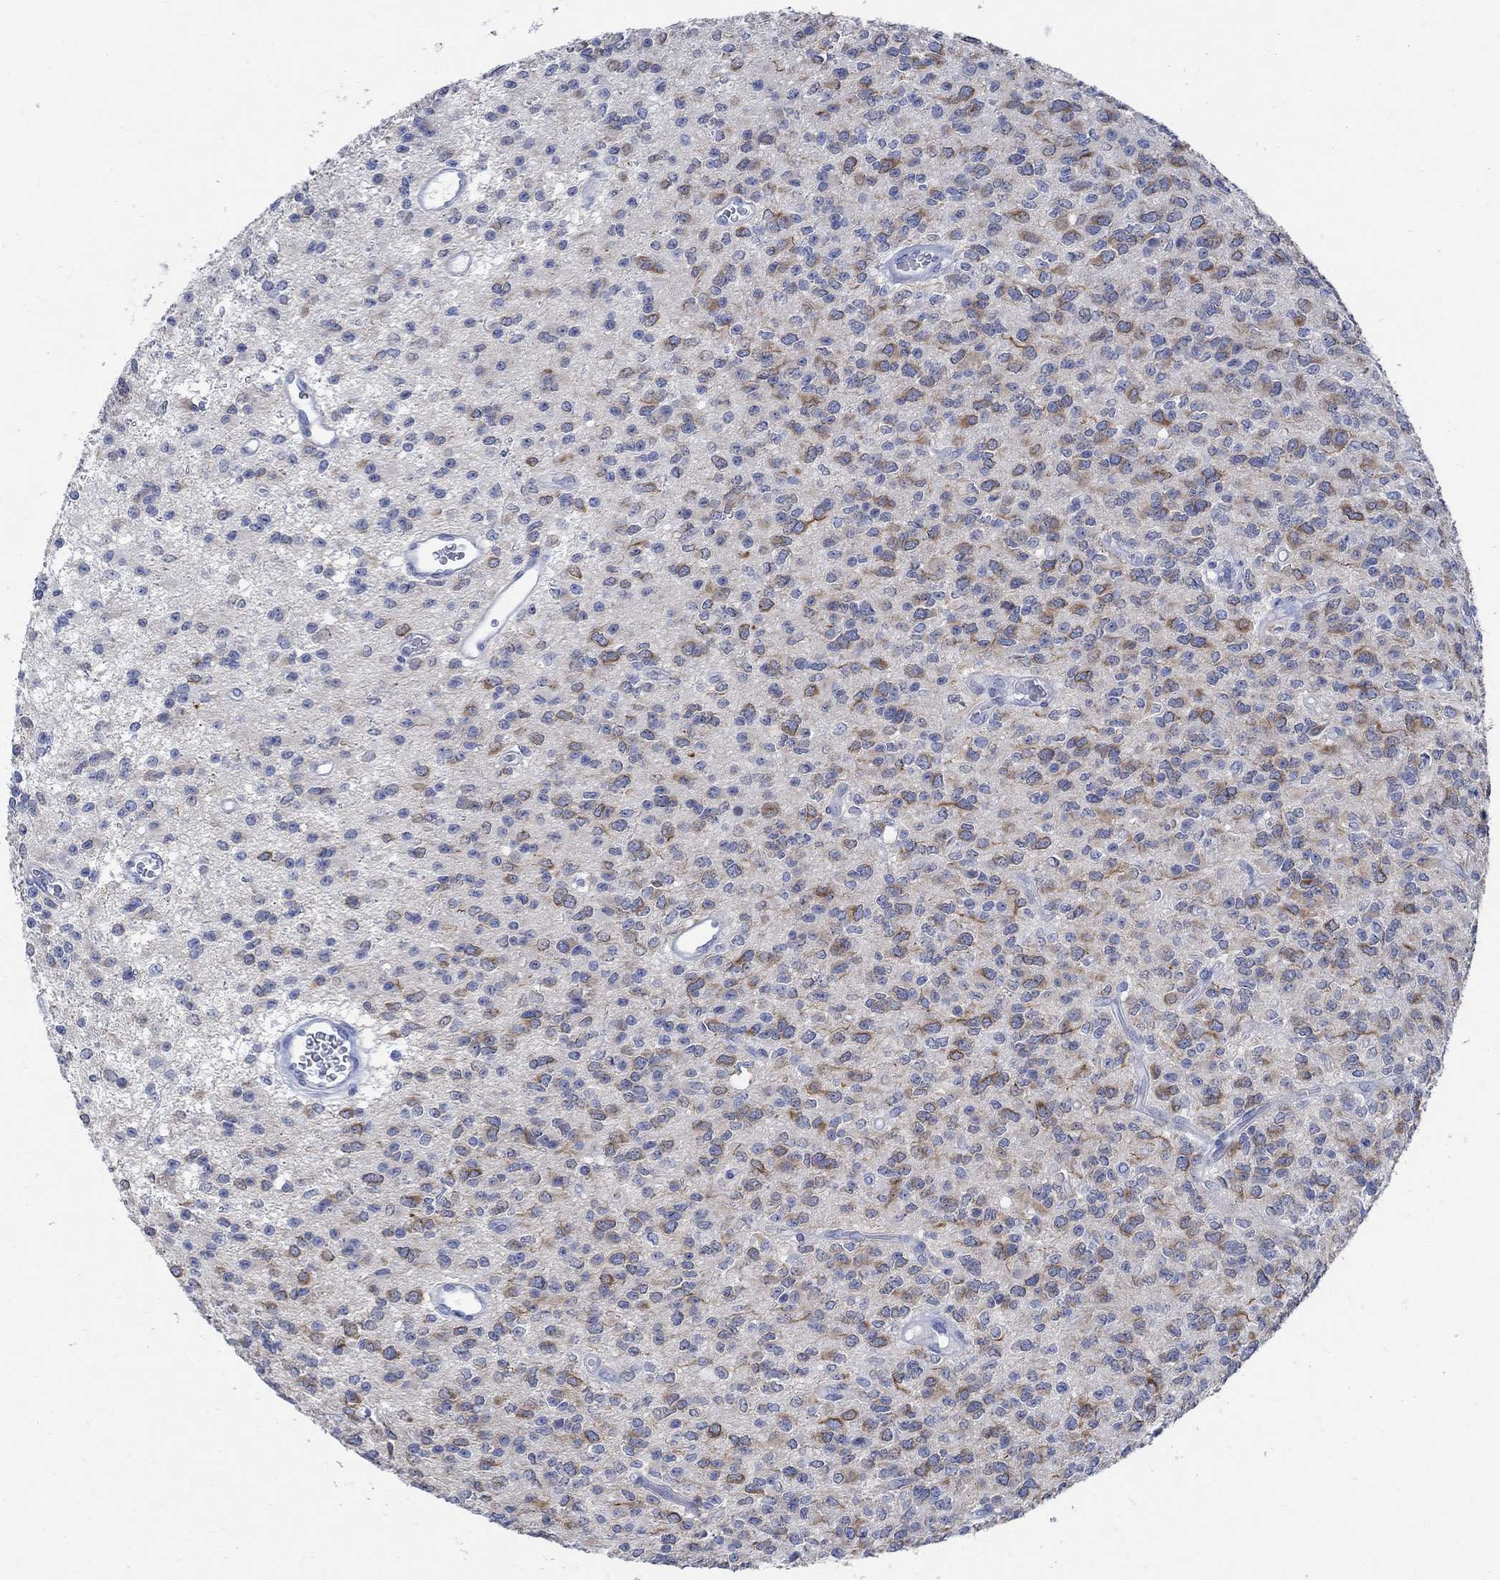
{"staining": {"intensity": "negative", "quantity": "none", "location": "none"}, "tissue": "glioma", "cell_type": "Tumor cells", "image_type": "cancer", "snomed": [{"axis": "morphology", "description": "Glioma, malignant, Low grade"}, {"axis": "topography", "description": "Brain"}], "caption": "Immunohistochemistry histopathology image of neoplastic tissue: glioma stained with DAB (3,3'-diaminobenzidine) displays no significant protein staining in tumor cells. (DAB (3,3'-diaminobenzidine) immunohistochemistry (IHC) visualized using brightfield microscopy, high magnification).", "gene": "CAMK2N1", "patient": {"sex": "female", "age": 45}}